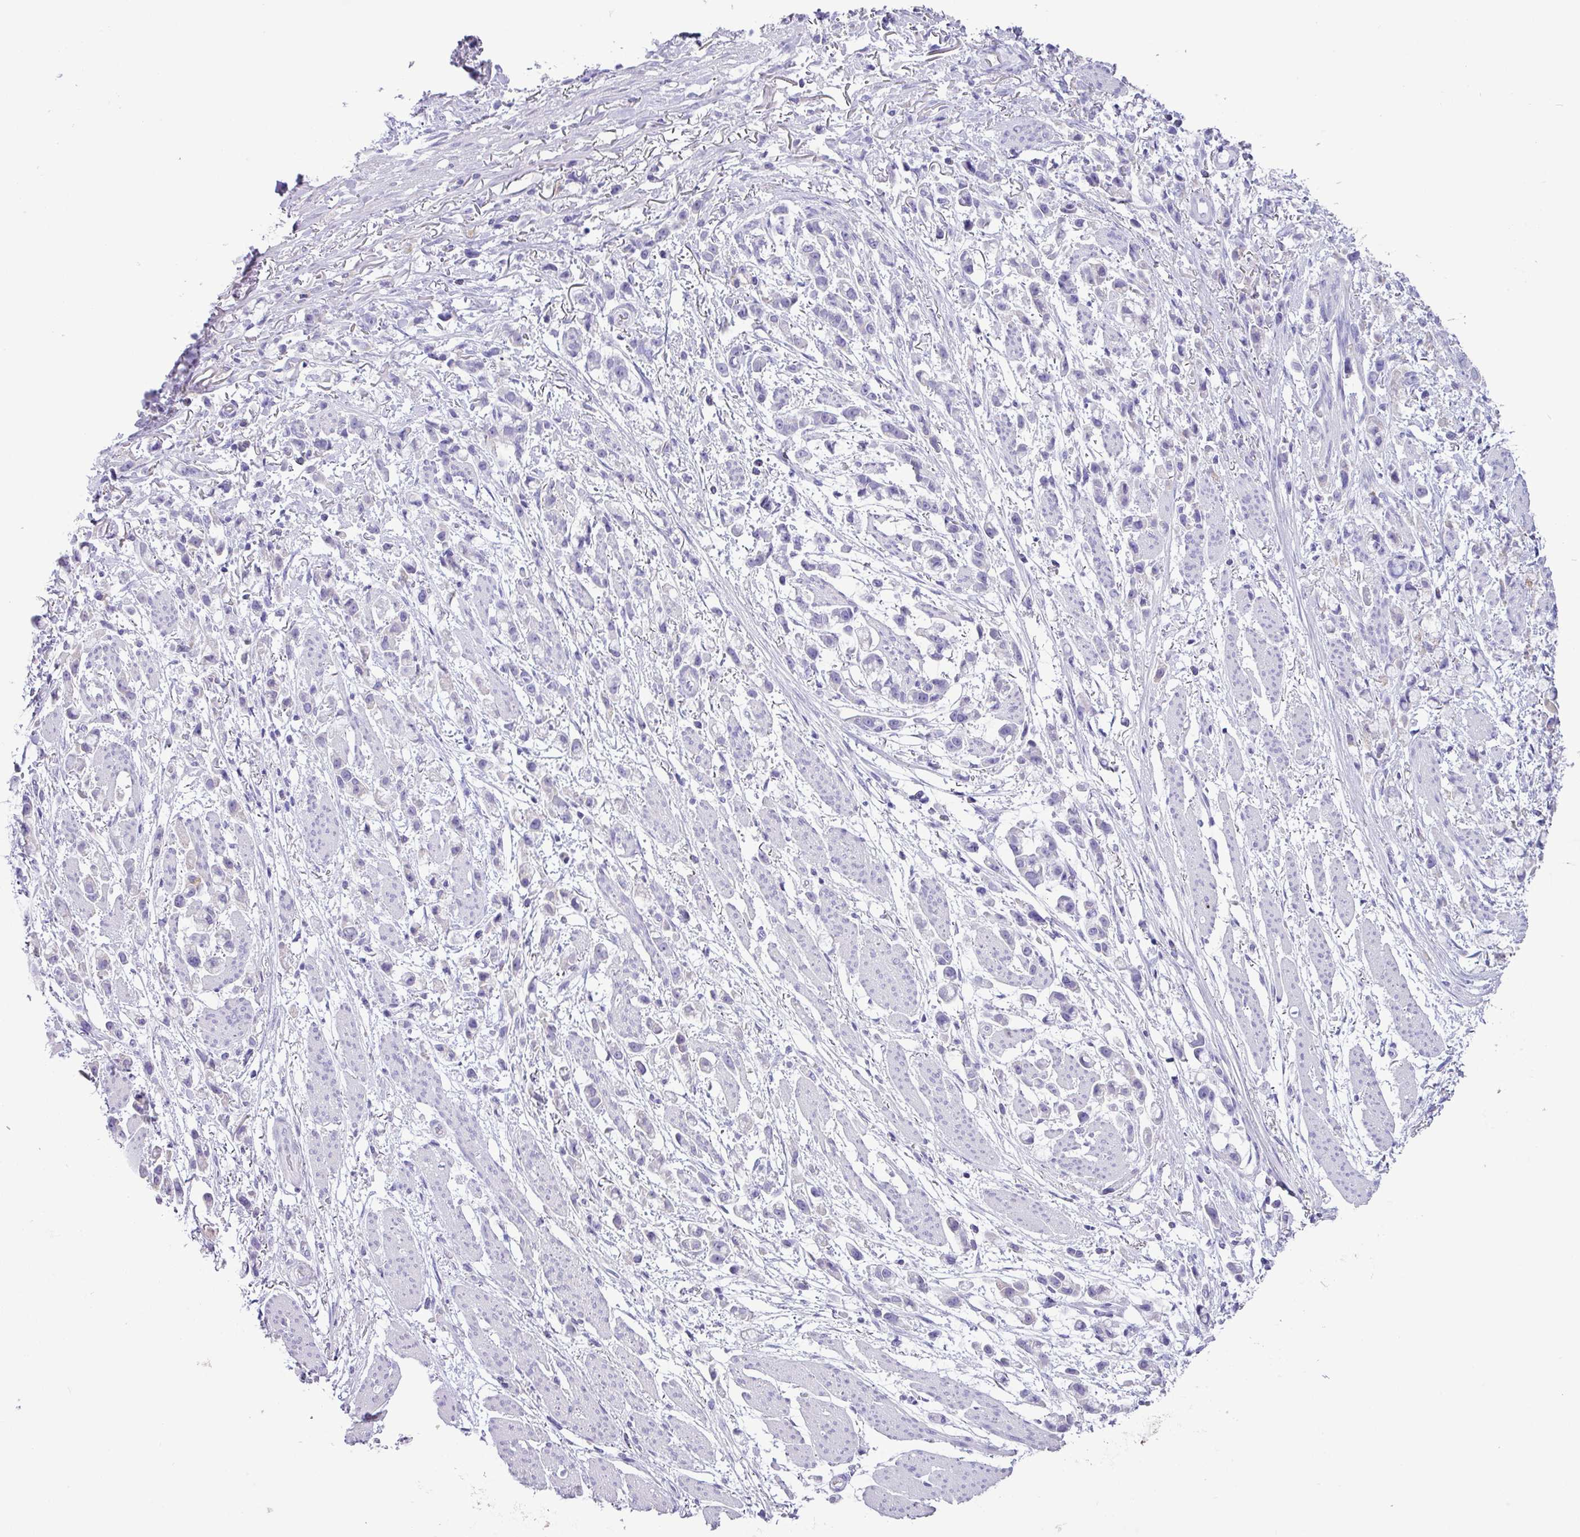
{"staining": {"intensity": "negative", "quantity": "none", "location": "none"}, "tissue": "stomach cancer", "cell_type": "Tumor cells", "image_type": "cancer", "snomed": [{"axis": "morphology", "description": "Adenocarcinoma, NOS"}, {"axis": "topography", "description": "Stomach"}], "caption": "Tumor cells are negative for brown protein staining in stomach cancer (adenocarcinoma).", "gene": "AGO3", "patient": {"sex": "female", "age": 81}}